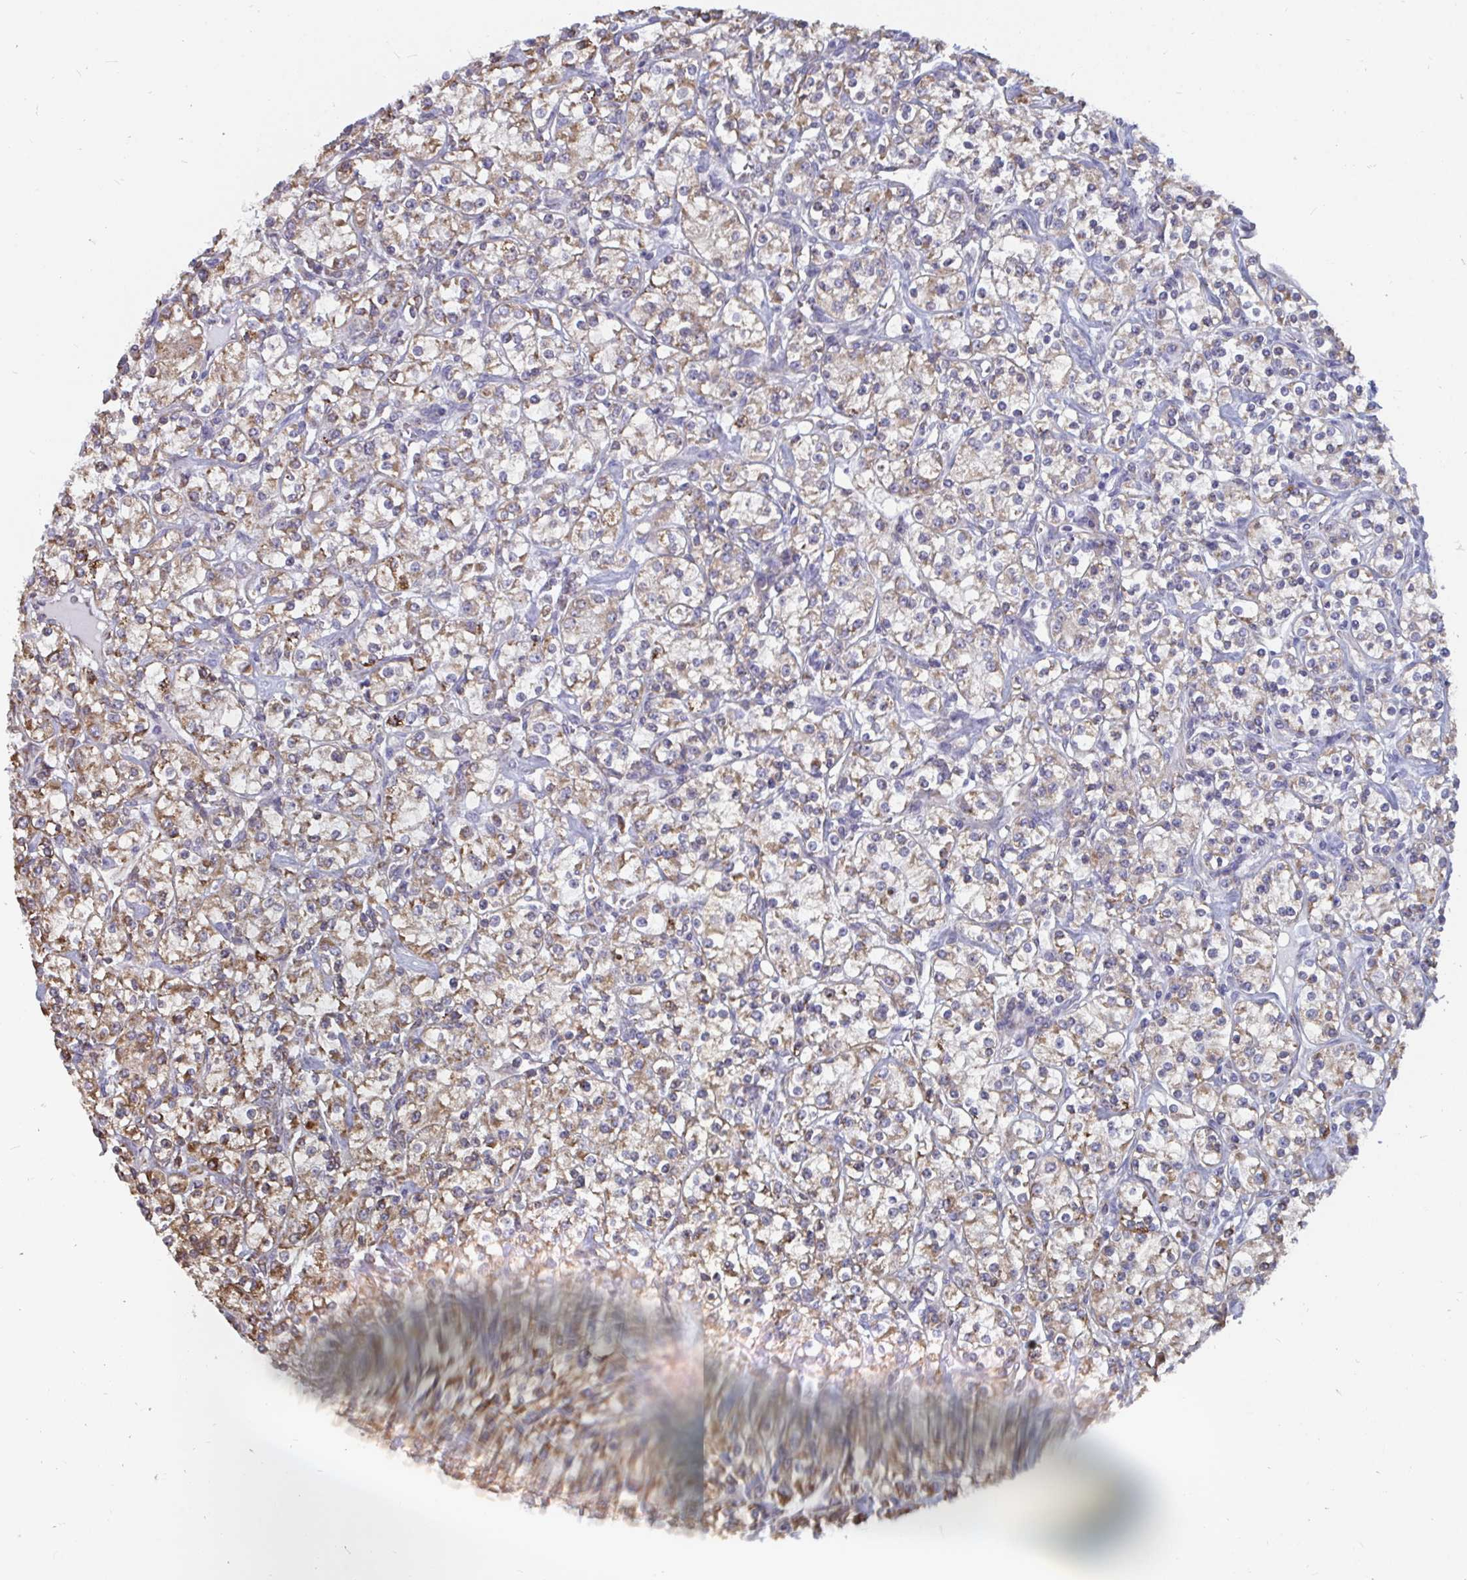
{"staining": {"intensity": "moderate", "quantity": ">75%", "location": "cytoplasmic/membranous"}, "tissue": "renal cancer", "cell_type": "Tumor cells", "image_type": "cancer", "snomed": [{"axis": "morphology", "description": "Adenocarcinoma, NOS"}, {"axis": "topography", "description": "Kidney"}], "caption": "Human renal adenocarcinoma stained for a protein (brown) displays moderate cytoplasmic/membranous positive positivity in about >75% of tumor cells.", "gene": "ELAVL1", "patient": {"sex": "male", "age": 77}}